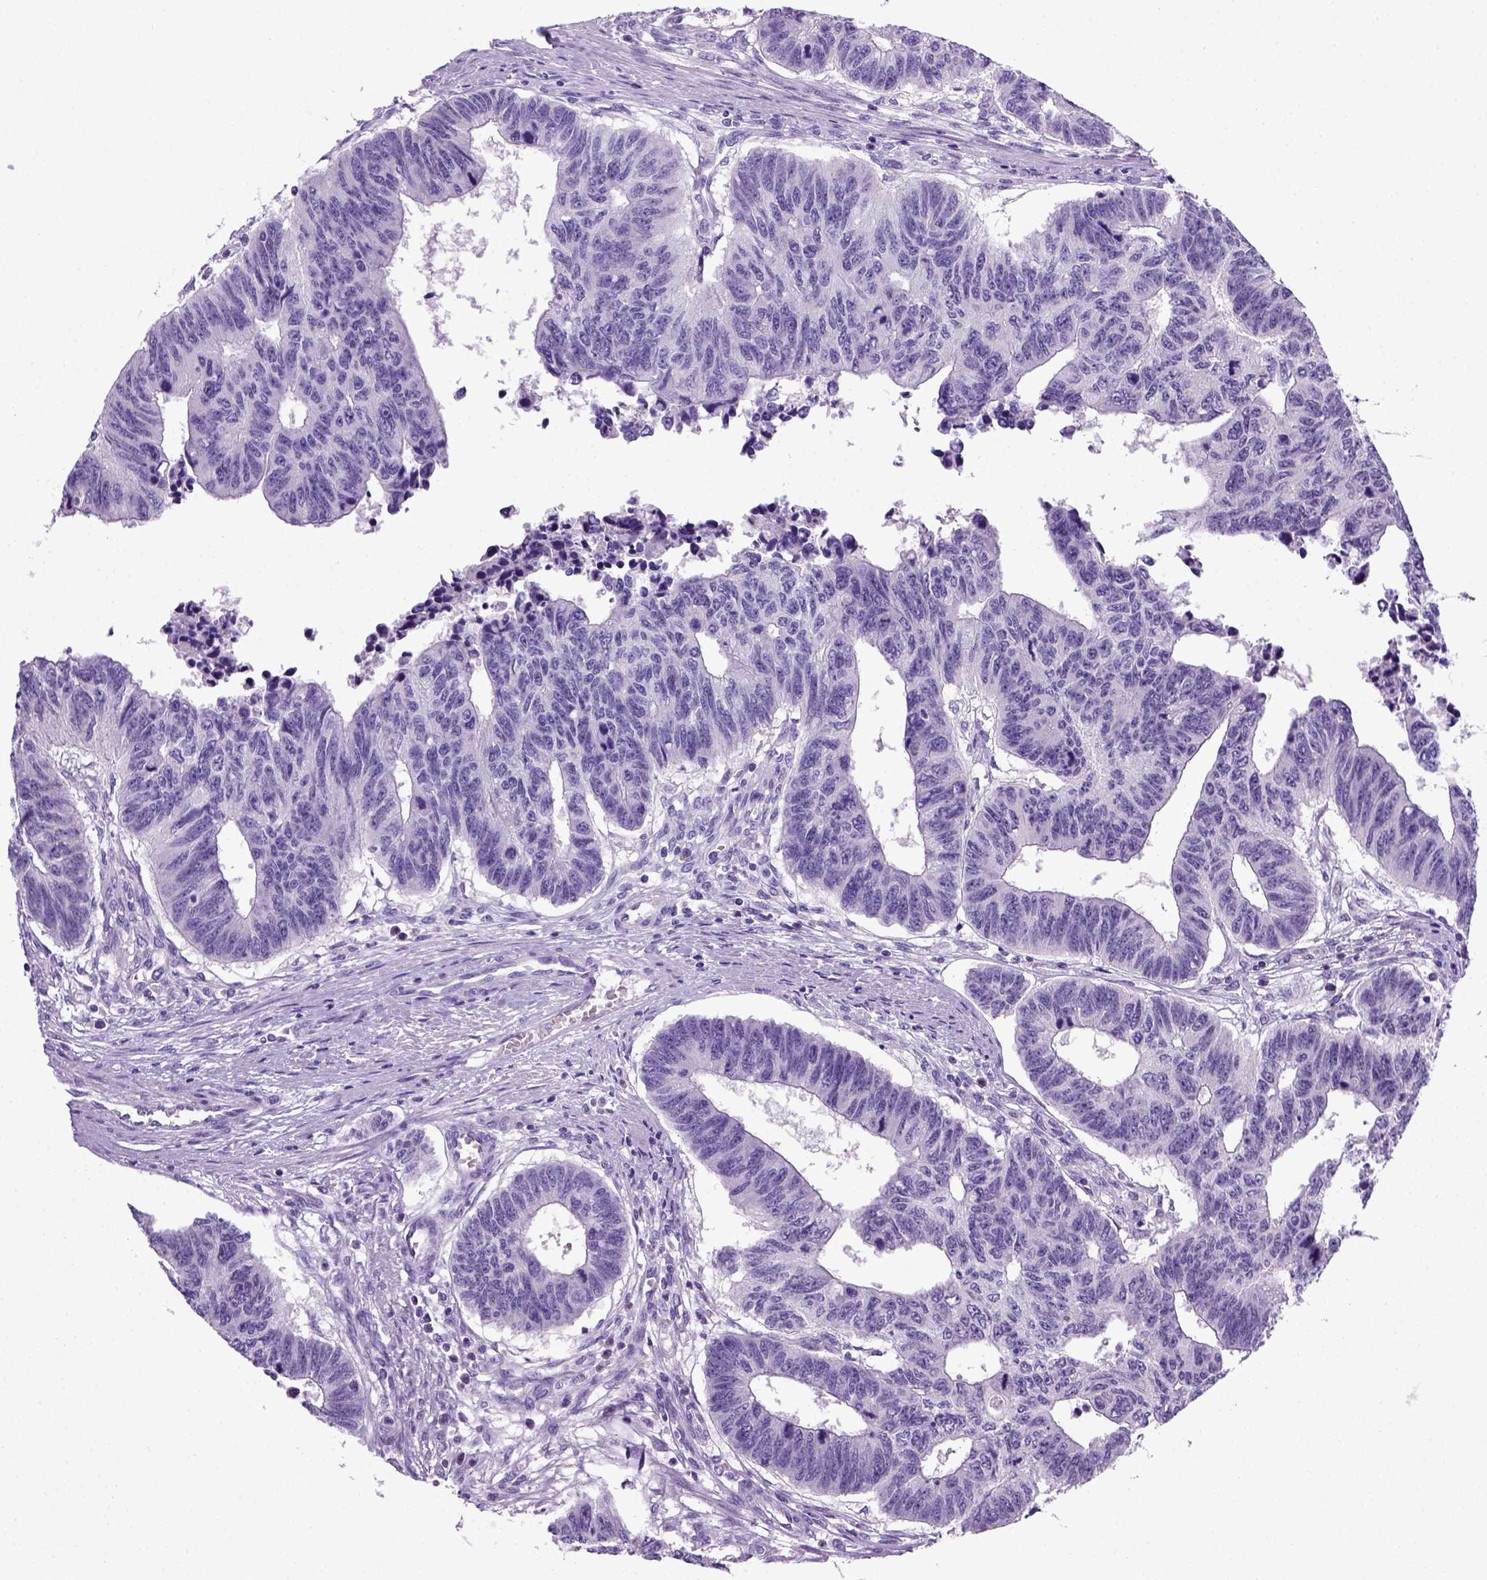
{"staining": {"intensity": "negative", "quantity": "none", "location": "none"}, "tissue": "colorectal cancer", "cell_type": "Tumor cells", "image_type": "cancer", "snomed": [{"axis": "morphology", "description": "Adenocarcinoma, NOS"}, {"axis": "topography", "description": "Rectum"}], "caption": "The photomicrograph exhibits no staining of tumor cells in colorectal cancer.", "gene": "KRT71", "patient": {"sex": "female", "age": 85}}